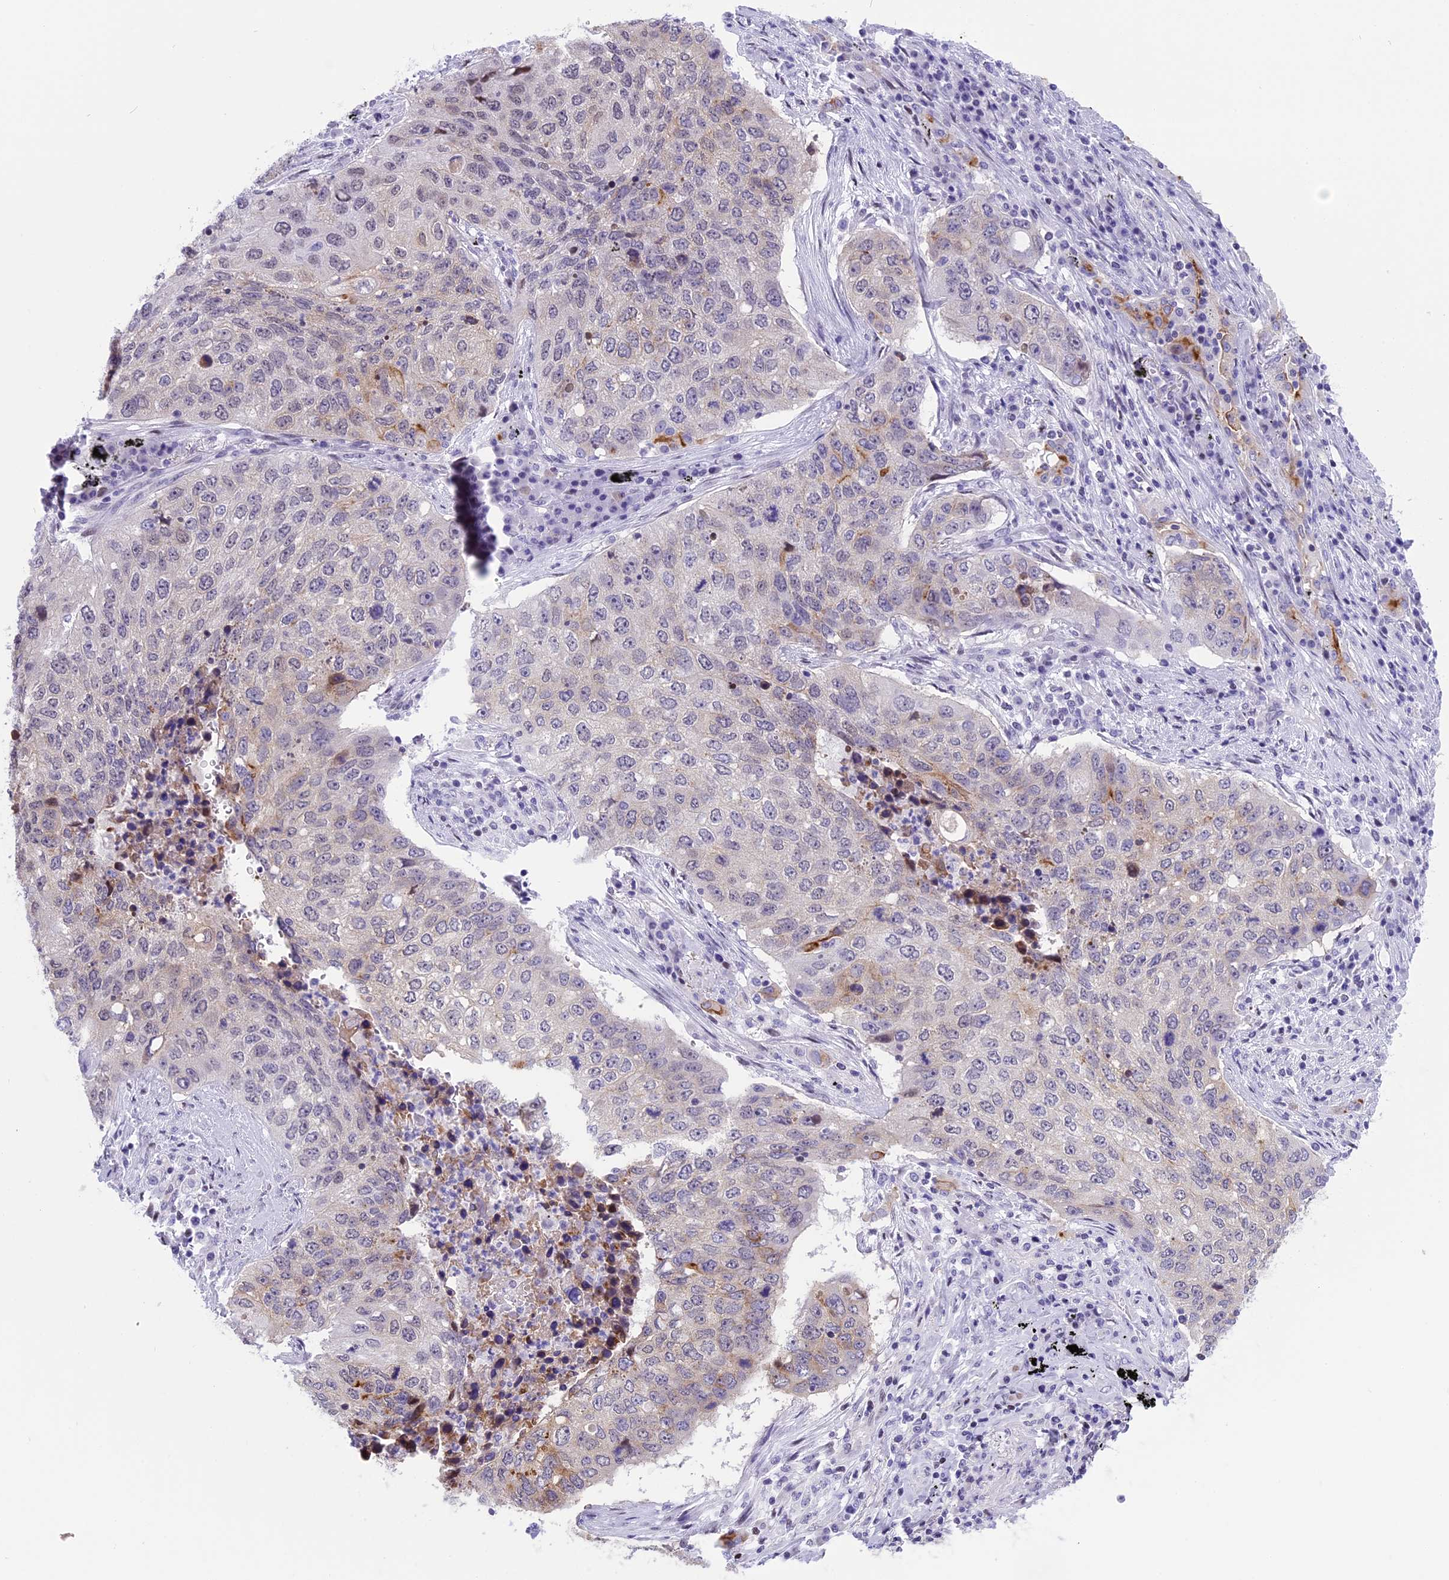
{"staining": {"intensity": "weak", "quantity": "<25%", "location": "cytoplasmic/membranous"}, "tissue": "lung cancer", "cell_type": "Tumor cells", "image_type": "cancer", "snomed": [{"axis": "morphology", "description": "Squamous cell carcinoma, NOS"}, {"axis": "topography", "description": "Lung"}], "caption": "The histopathology image shows no significant expression in tumor cells of lung cancer (squamous cell carcinoma).", "gene": "SPIRE2", "patient": {"sex": "female", "age": 63}}